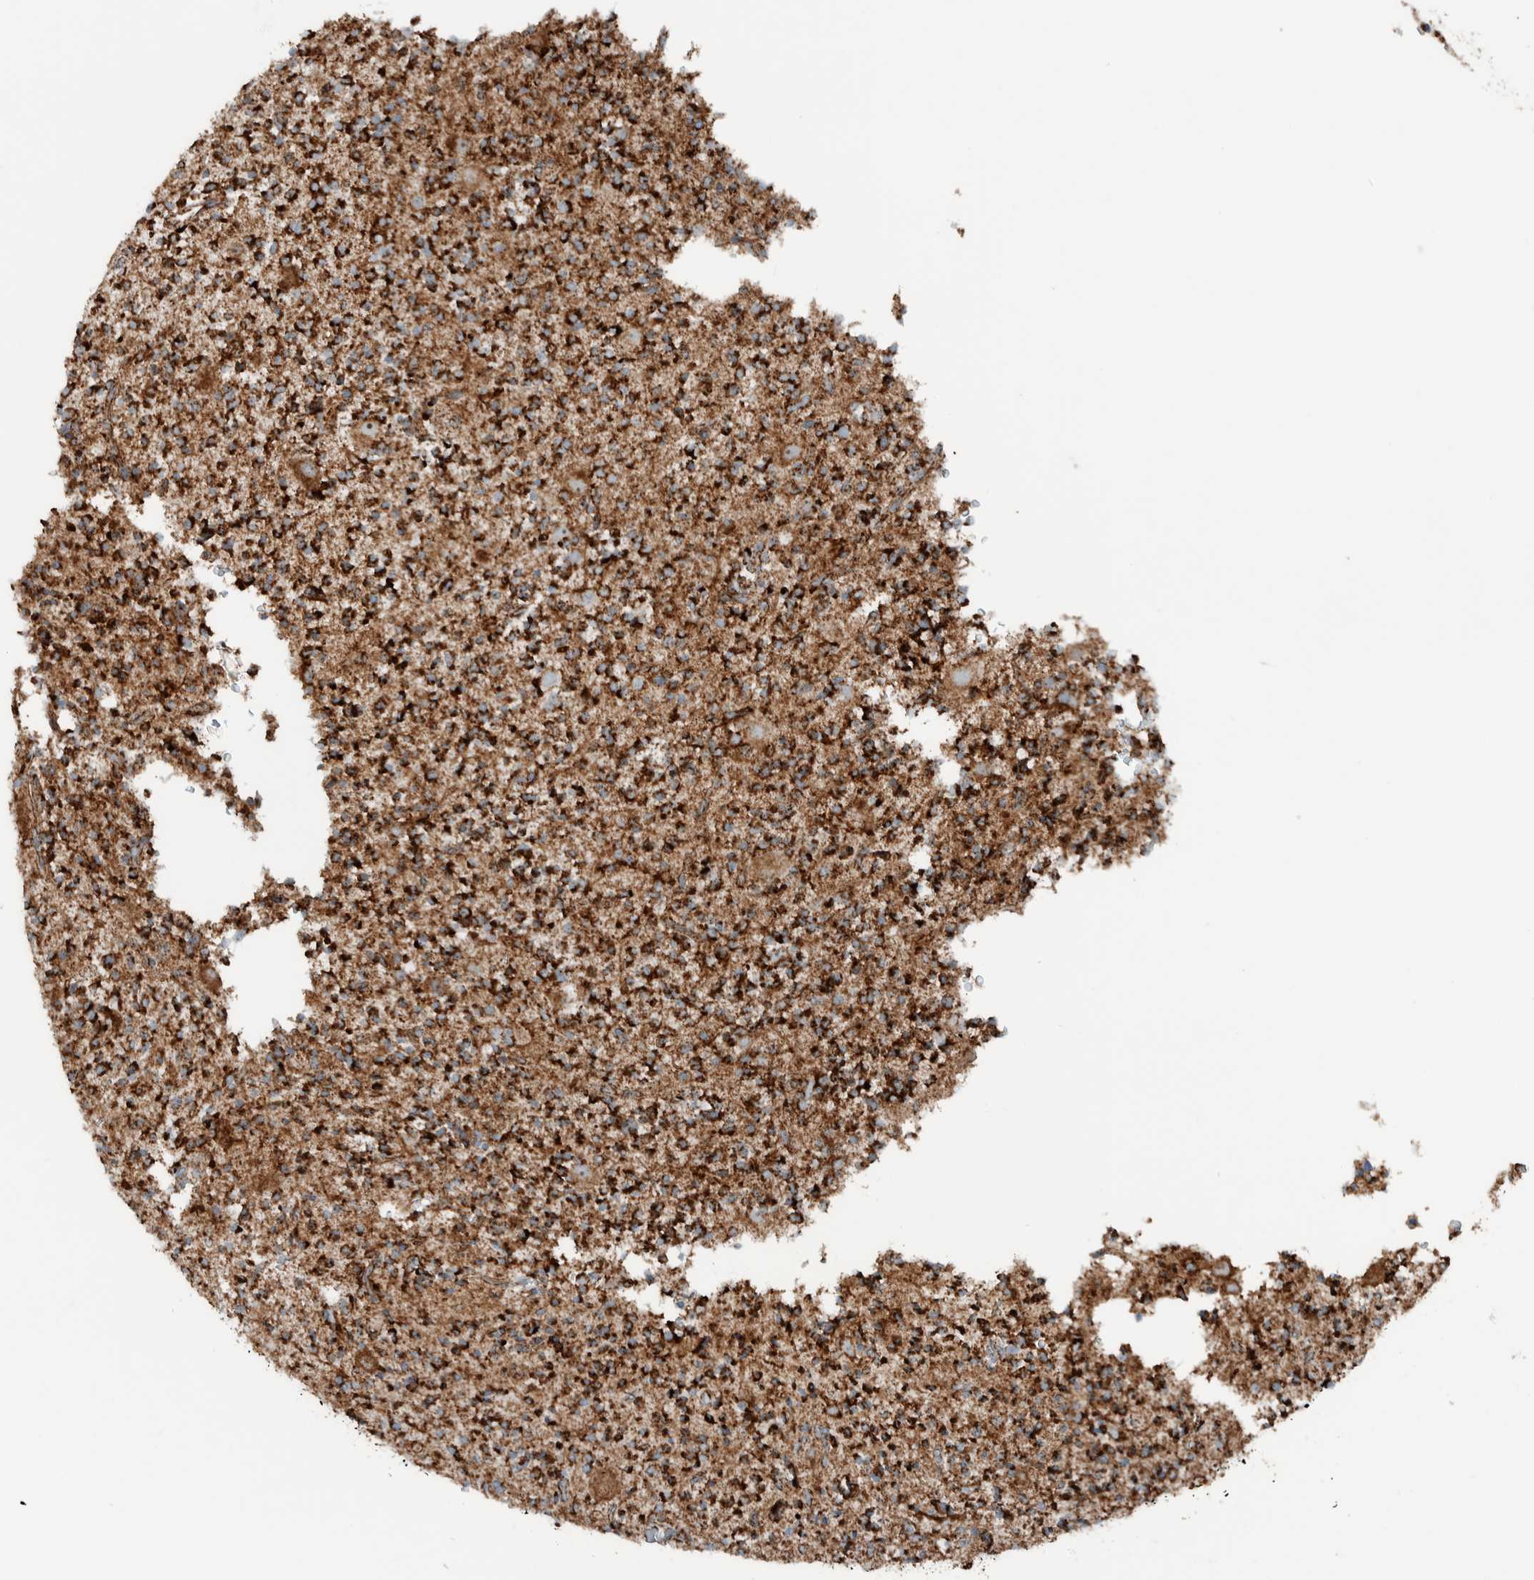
{"staining": {"intensity": "strong", "quantity": ">75%", "location": "cytoplasmic/membranous"}, "tissue": "glioma", "cell_type": "Tumor cells", "image_type": "cancer", "snomed": [{"axis": "morphology", "description": "Glioma, malignant, High grade"}, {"axis": "topography", "description": "Brain"}], "caption": "Human malignant glioma (high-grade) stained with a protein marker exhibits strong staining in tumor cells.", "gene": "CNTROB", "patient": {"sex": "male", "age": 34}}